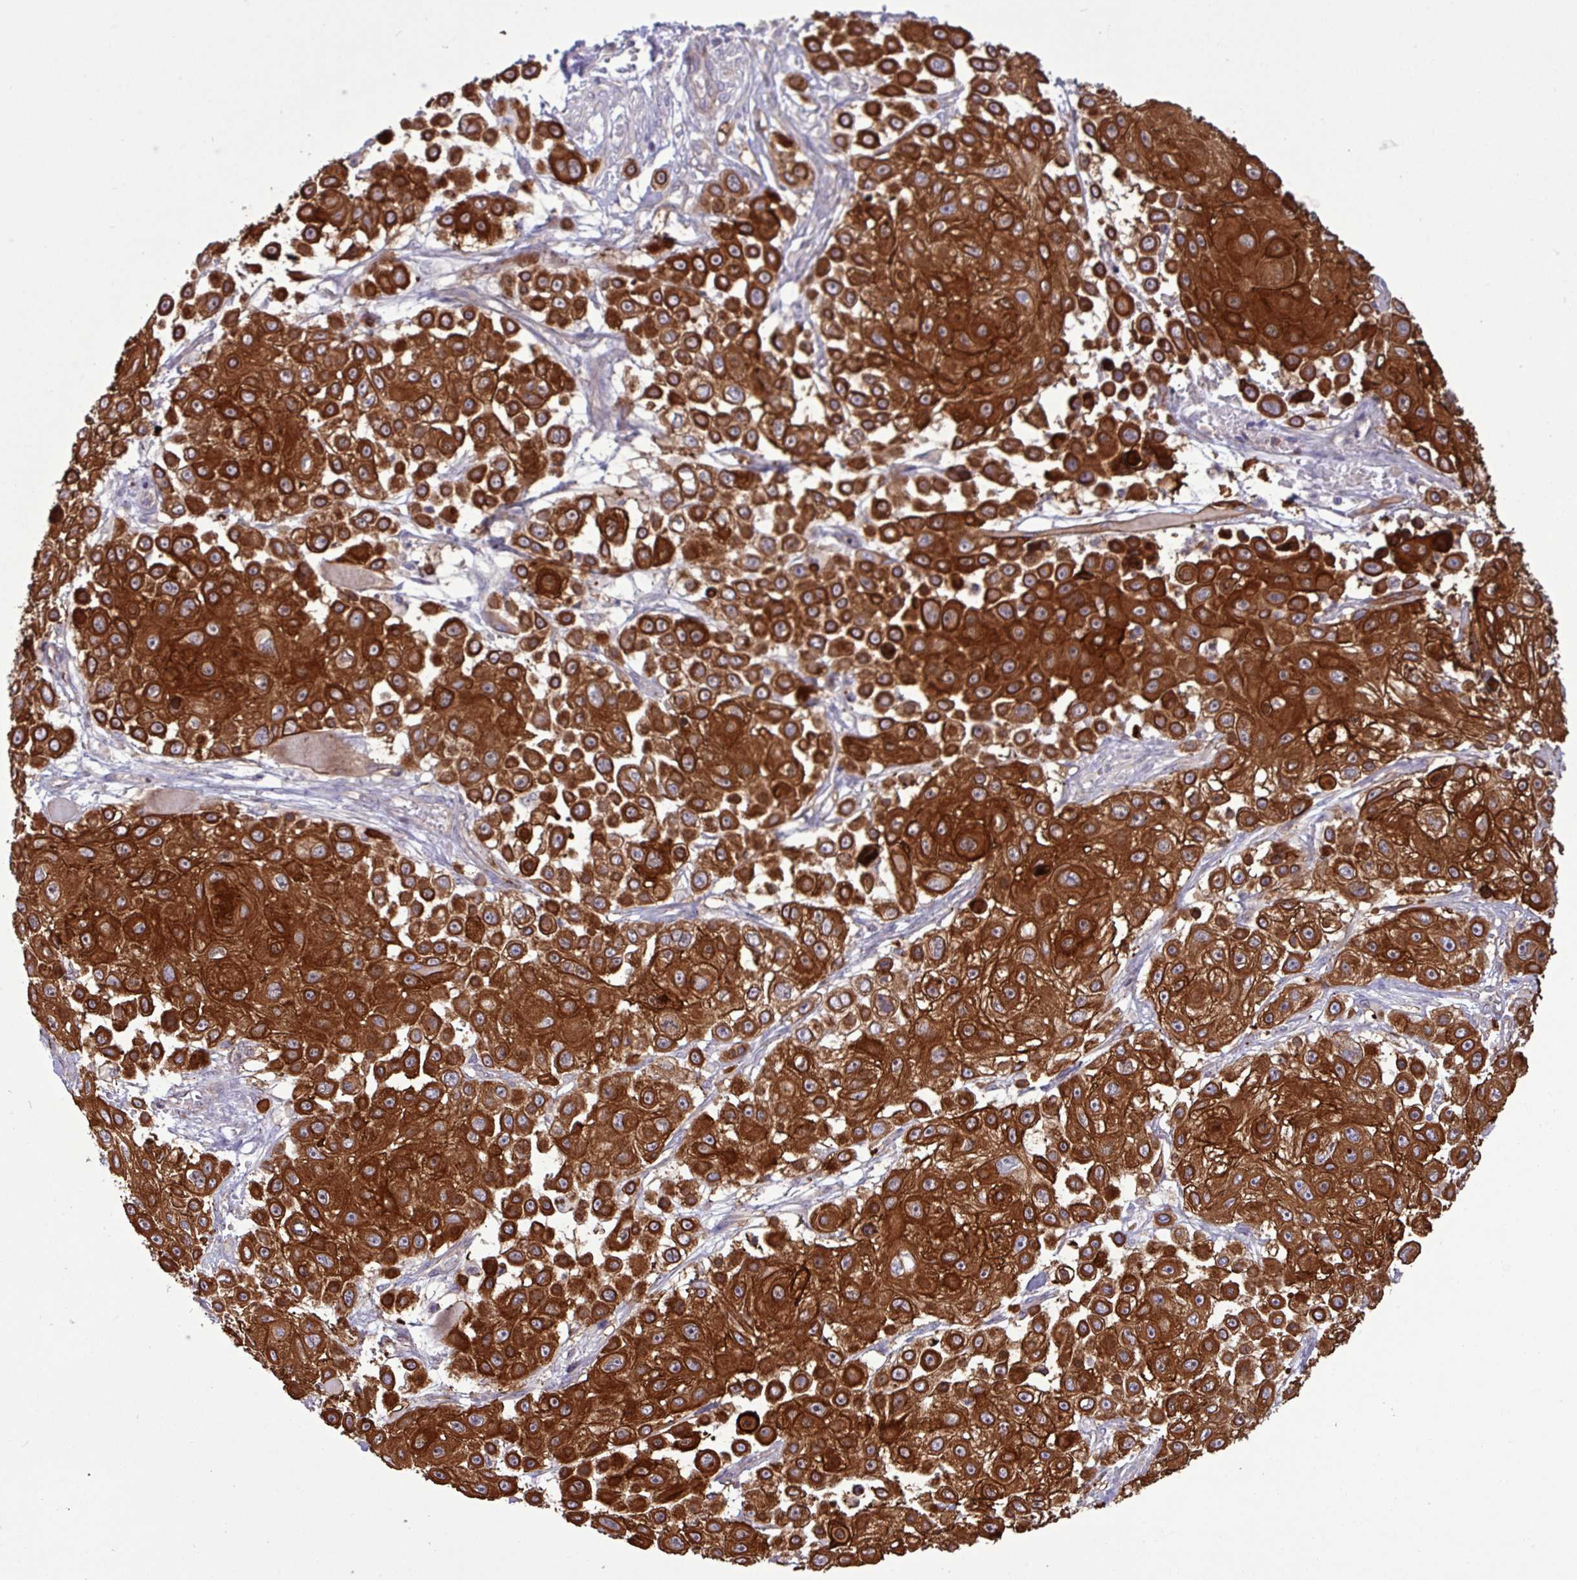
{"staining": {"intensity": "strong", "quantity": ">75%", "location": "cytoplasmic/membranous"}, "tissue": "skin cancer", "cell_type": "Tumor cells", "image_type": "cancer", "snomed": [{"axis": "morphology", "description": "Squamous cell carcinoma, NOS"}, {"axis": "topography", "description": "Skin"}], "caption": "This photomicrograph exhibits skin cancer (squamous cell carcinoma) stained with immunohistochemistry to label a protein in brown. The cytoplasmic/membranous of tumor cells show strong positivity for the protein. Nuclei are counter-stained blue.", "gene": "CNTRL", "patient": {"sex": "male", "age": 67}}